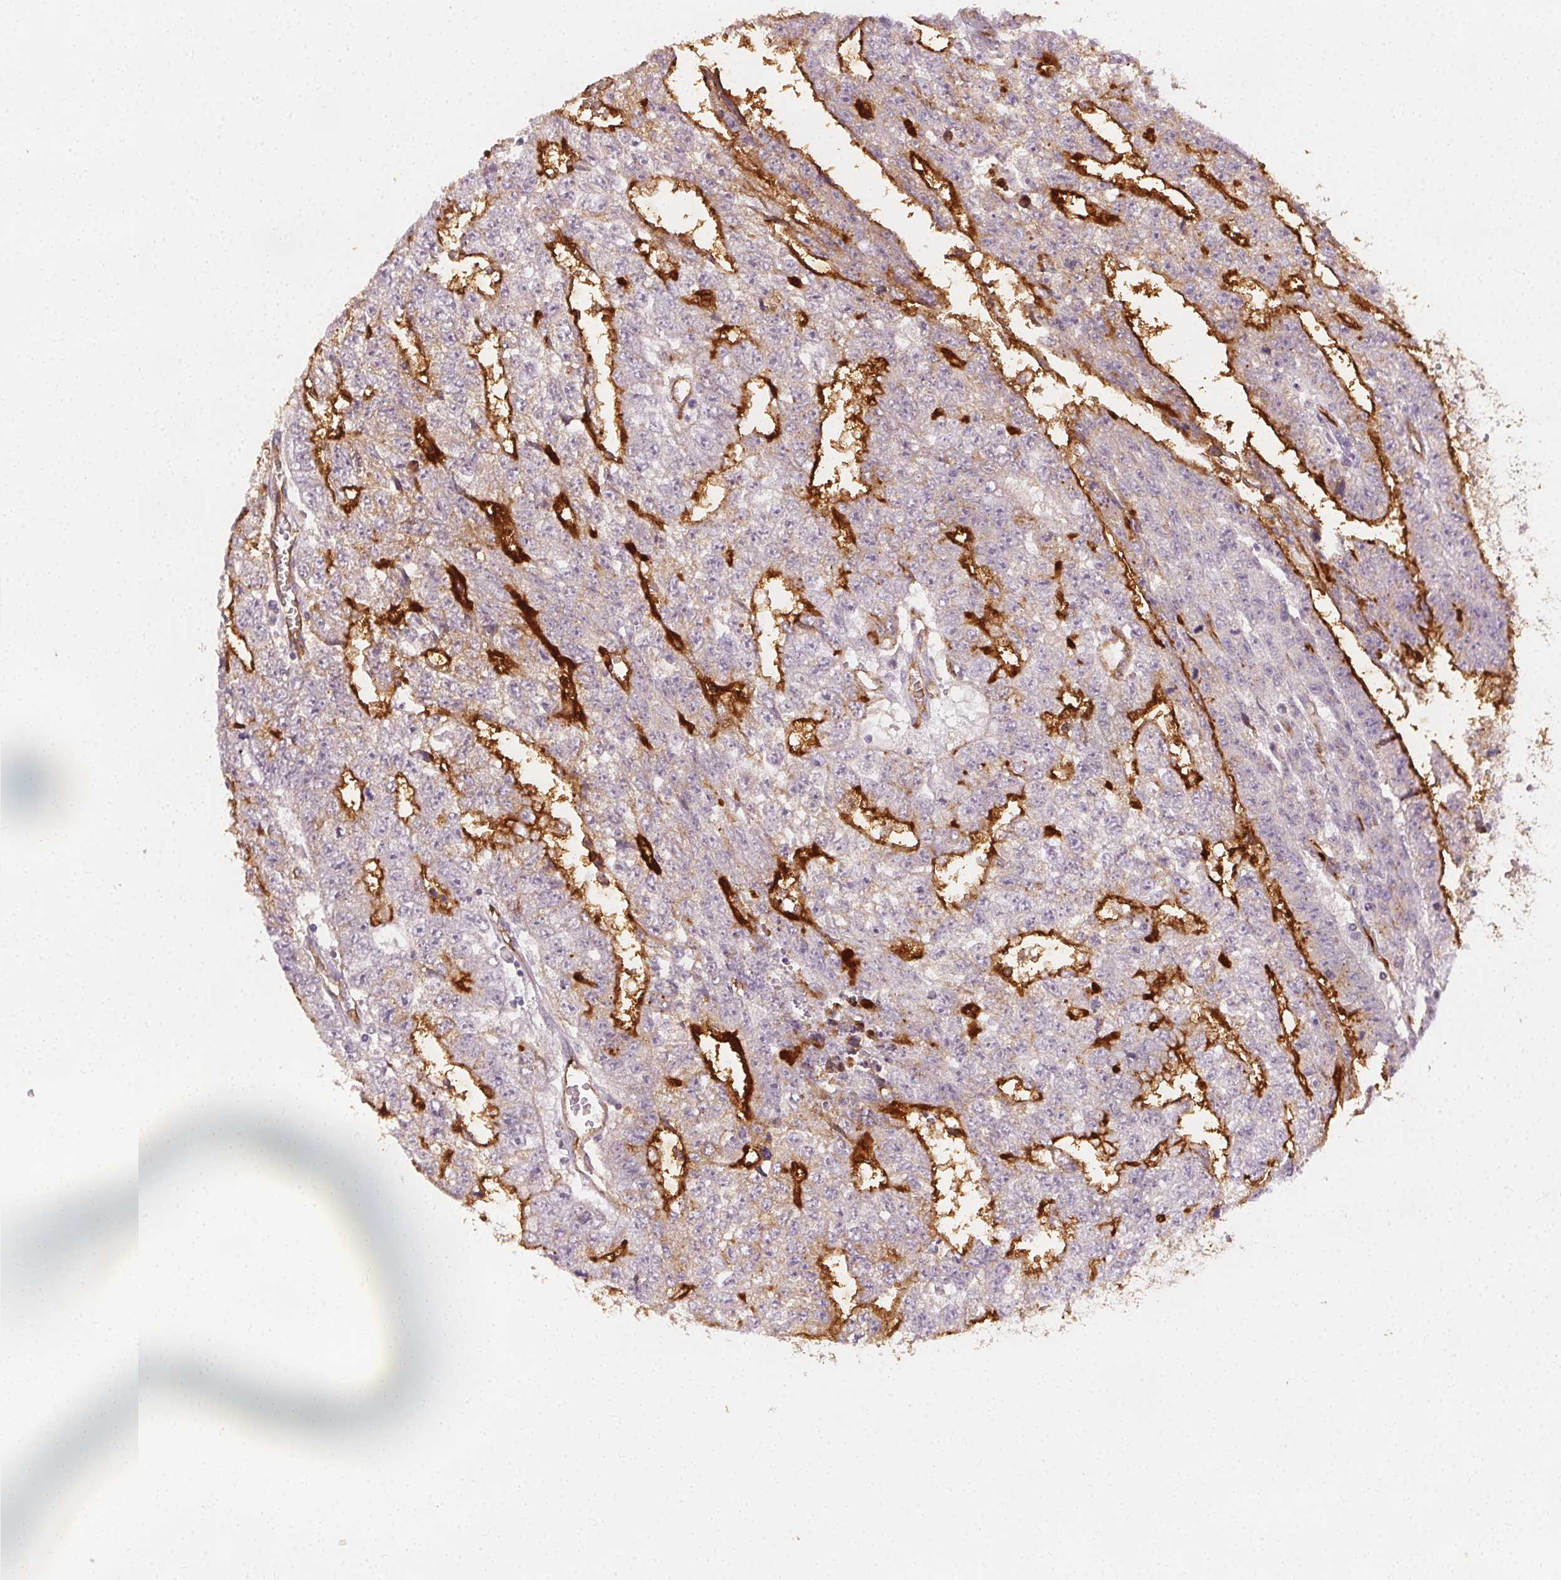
{"staining": {"intensity": "negative", "quantity": "none", "location": "none"}, "tissue": "testis cancer", "cell_type": "Tumor cells", "image_type": "cancer", "snomed": [{"axis": "morphology", "description": "Carcinoma, Embryonal, NOS"}, {"axis": "morphology", "description": "Teratoma, malignant, NOS"}, {"axis": "topography", "description": "Testis"}], "caption": "IHC image of neoplastic tissue: testis embryonal carcinoma stained with DAB demonstrates no significant protein positivity in tumor cells.", "gene": "PODXL", "patient": {"sex": "male", "age": 24}}